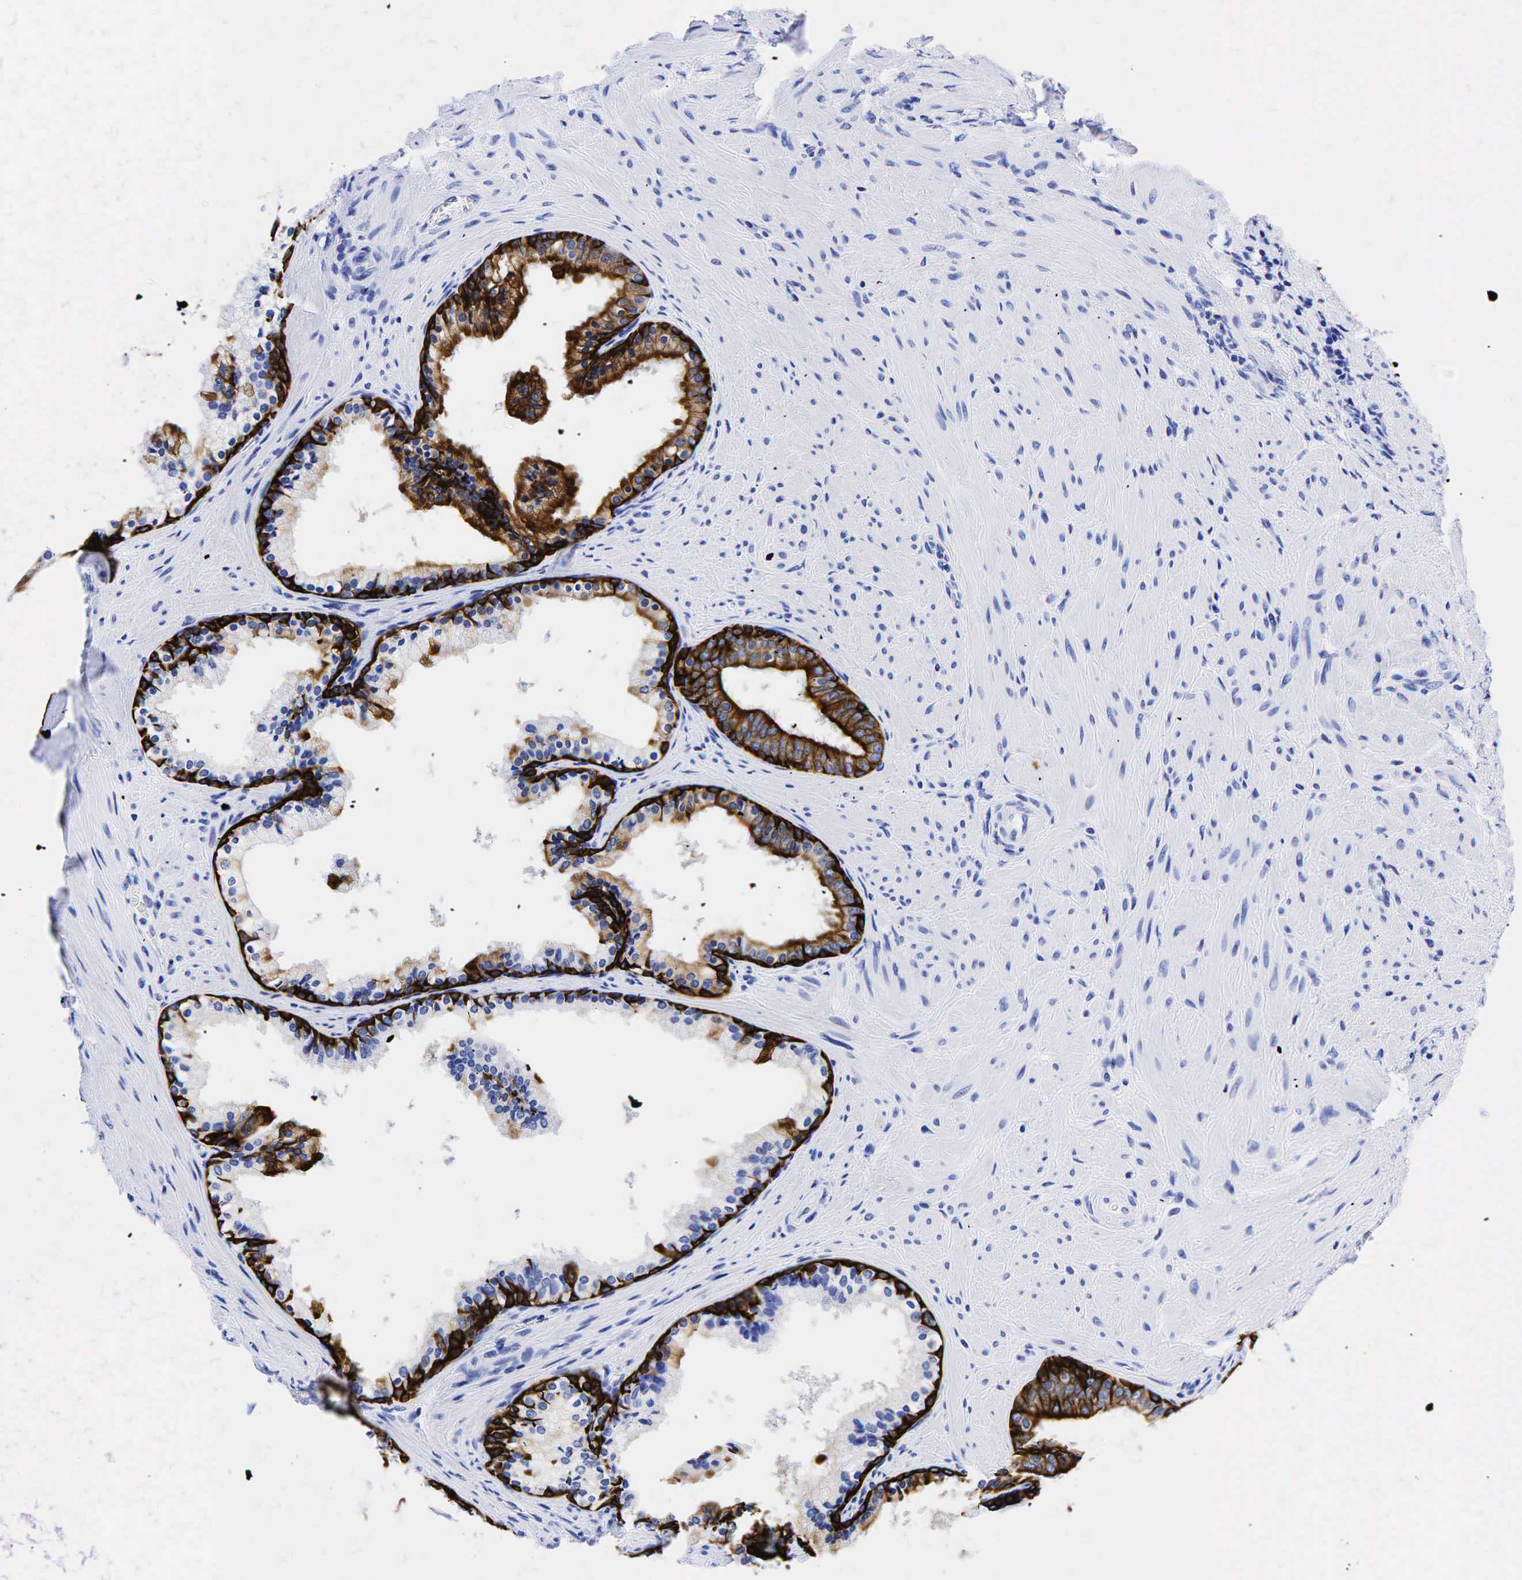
{"staining": {"intensity": "strong", "quantity": "25%-75%", "location": "cytoplasmic/membranous"}, "tissue": "prostate", "cell_type": "Glandular cells", "image_type": "normal", "snomed": [{"axis": "morphology", "description": "Normal tissue, NOS"}, {"axis": "topography", "description": "Prostate"}], "caption": "Immunohistochemistry (DAB) staining of unremarkable prostate displays strong cytoplasmic/membranous protein expression in about 25%-75% of glandular cells.", "gene": "KRT19", "patient": {"sex": "male", "age": 65}}